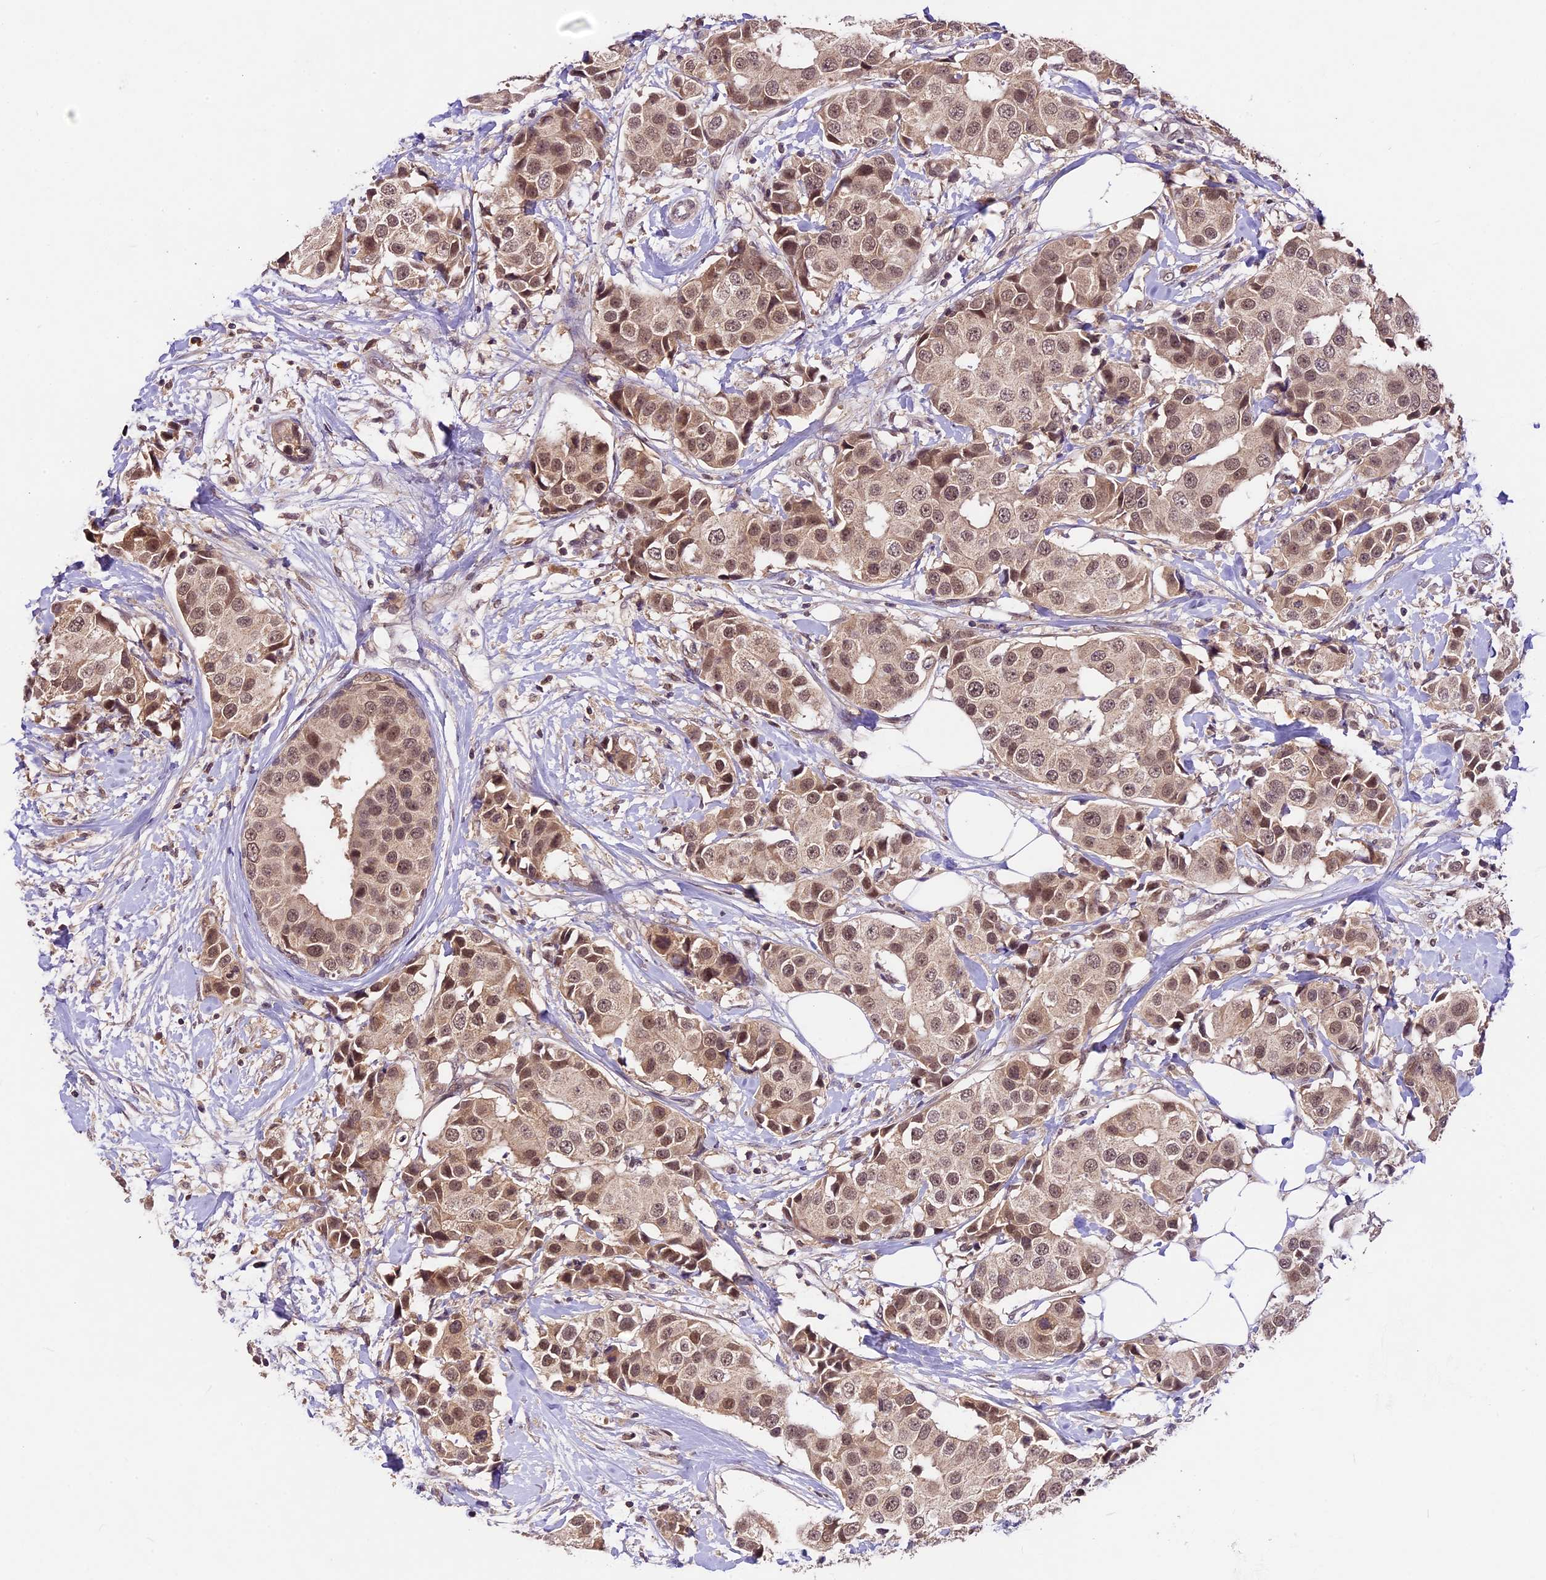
{"staining": {"intensity": "moderate", "quantity": ">75%", "location": "cytoplasmic/membranous,nuclear"}, "tissue": "breast cancer", "cell_type": "Tumor cells", "image_type": "cancer", "snomed": [{"axis": "morphology", "description": "Normal tissue, NOS"}, {"axis": "morphology", "description": "Duct carcinoma"}, {"axis": "topography", "description": "Breast"}], "caption": "DAB immunohistochemical staining of human breast cancer (invasive ductal carcinoma) displays moderate cytoplasmic/membranous and nuclear protein staining in about >75% of tumor cells.", "gene": "ATP10A", "patient": {"sex": "female", "age": 39}}